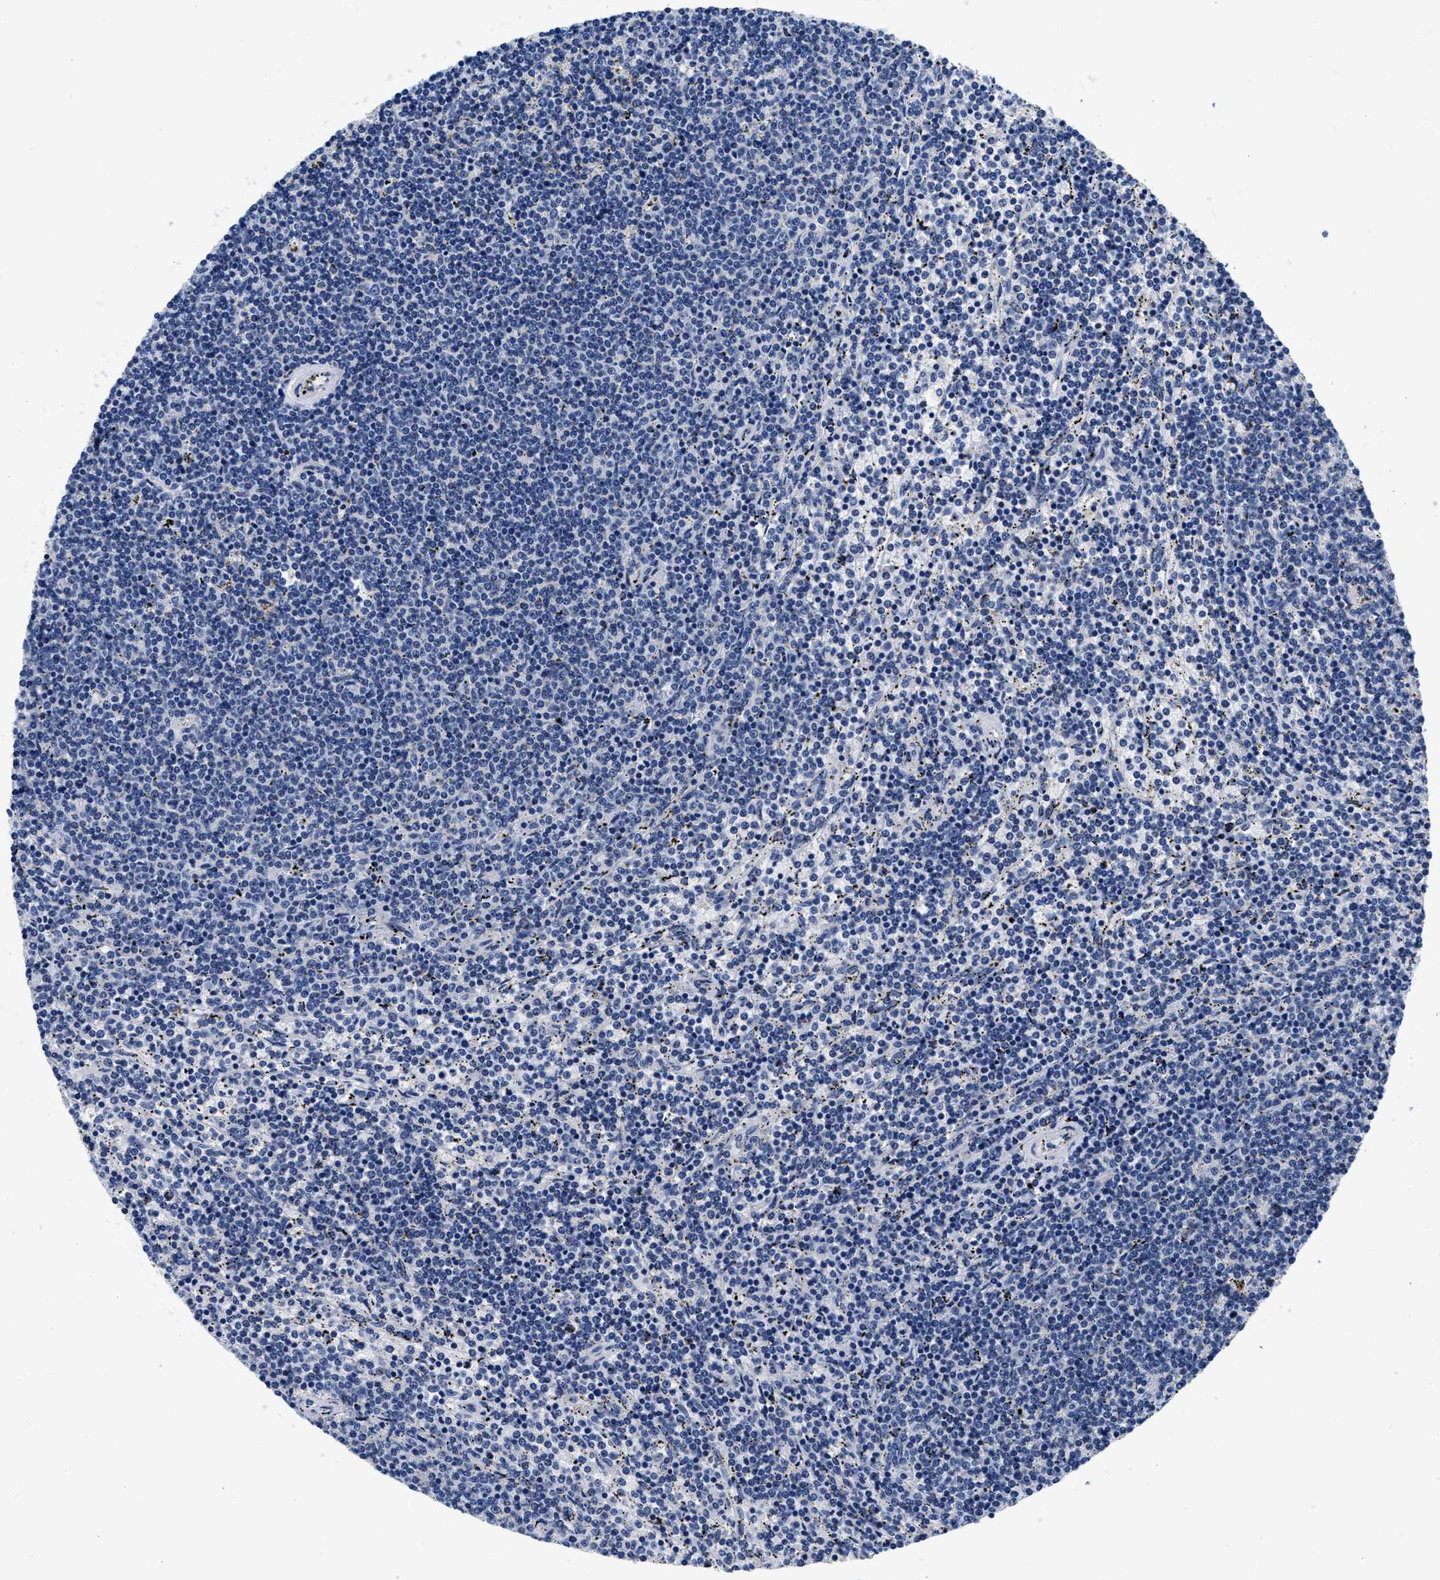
{"staining": {"intensity": "negative", "quantity": "none", "location": "none"}, "tissue": "lymphoma", "cell_type": "Tumor cells", "image_type": "cancer", "snomed": [{"axis": "morphology", "description": "Malignant lymphoma, non-Hodgkin's type, Low grade"}, {"axis": "topography", "description": "Spleen"}], "caption": "Human low-grade malignant lymphoma, non-Hodgkin's type stained for a protein using immunohistochemistry (IHC) shows no staining in tumor cells.", "gene": "SLC35F1", "patient": {"sex": "female", "age": 50}}